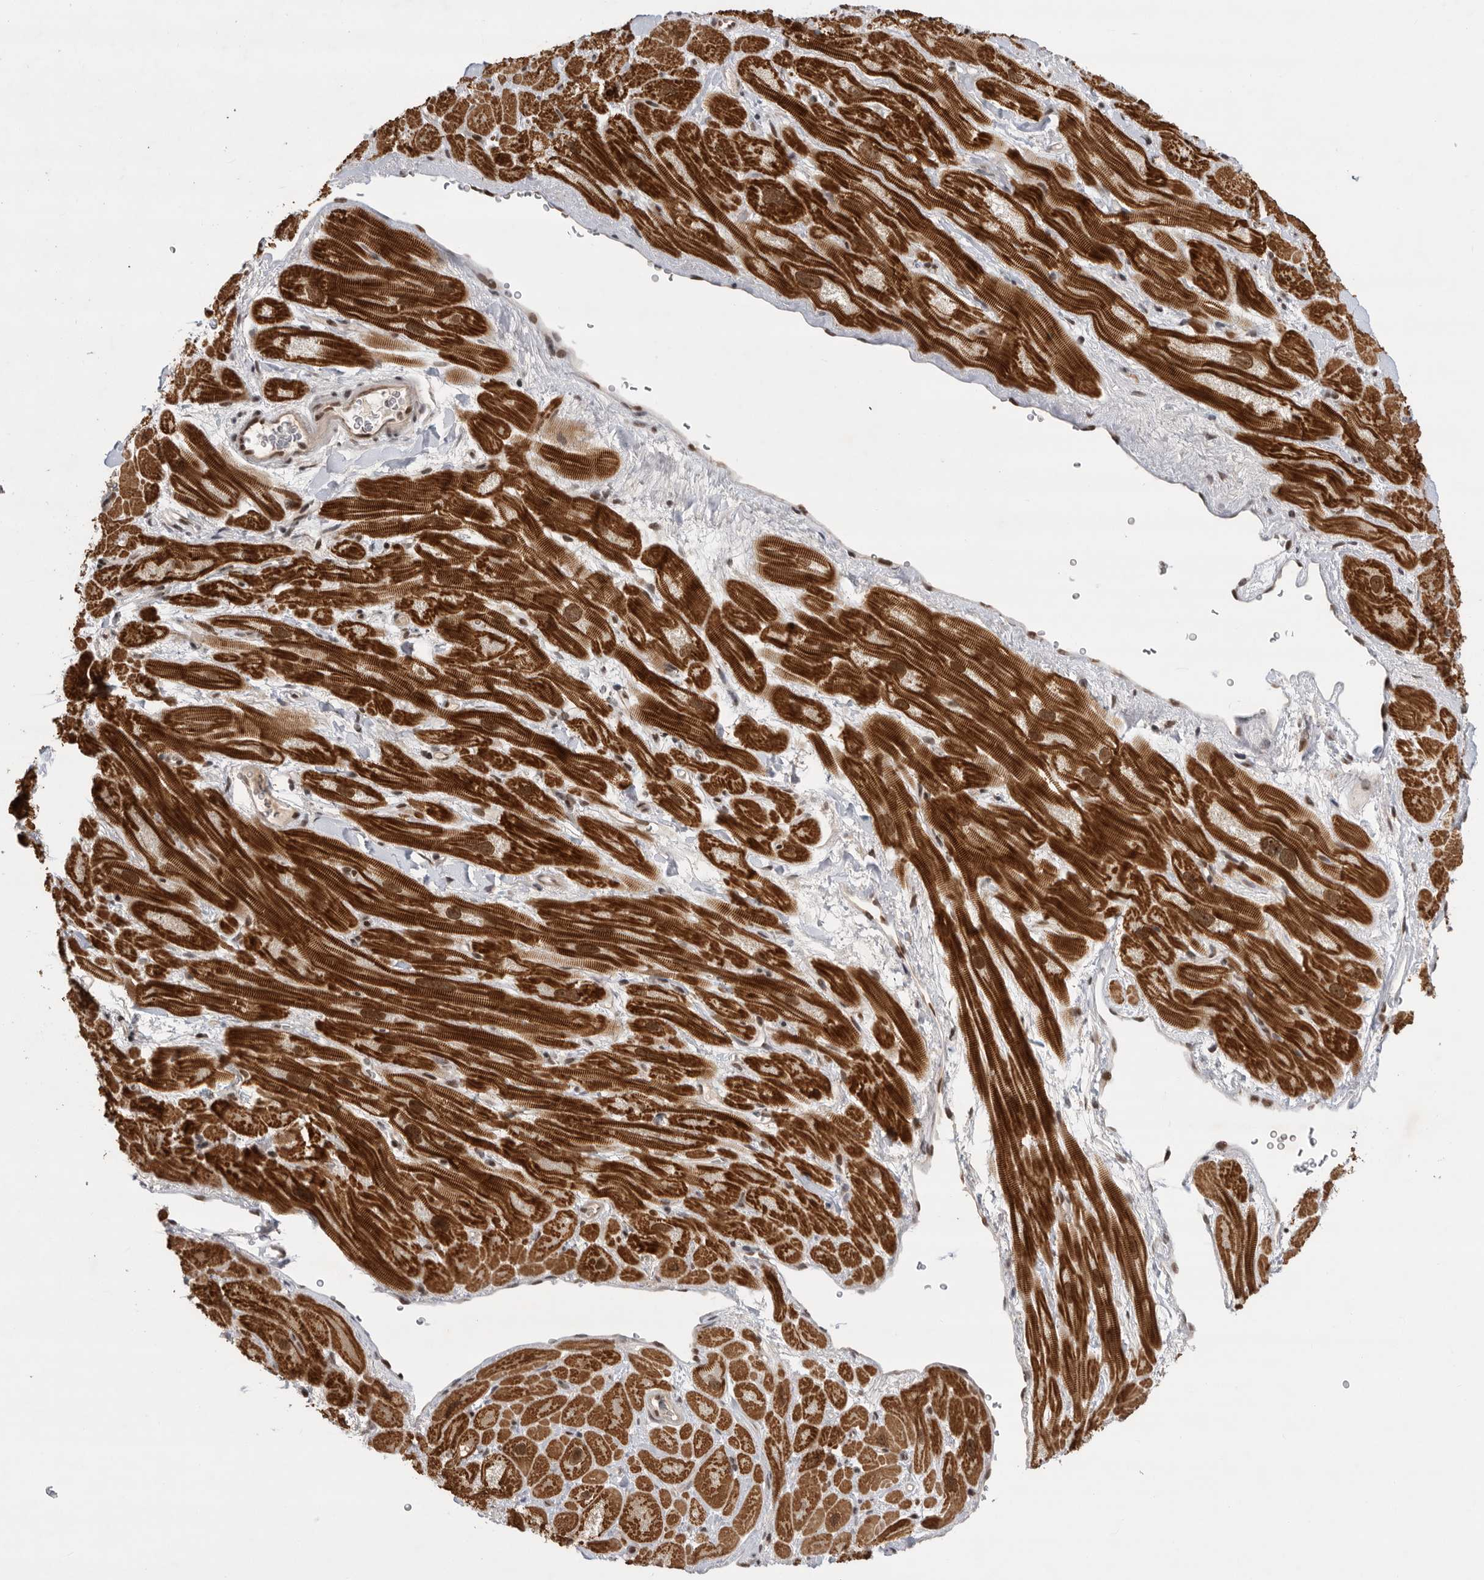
{"staining": {"intensity": "strong", "quantity": ">75%", "location": "cytoplasmic/membranous,nuclear"}, "tissue": "heart muscle", "cell_type": "Cardiomyocytes", "image_type": "normal", "snomed": [{"axis": "morphology", "description": "Normal tissue, NOS"}, {"axis": "topography", "description": "Heart"}], "caption": "A brown stain highlights strong cytoplasmic/membranous,nuclear staining of a protein in cardiomyocytes of benign human heart muscle.", "gene": "ZNF830", "patient": {"sex": "male", "age": 49}}